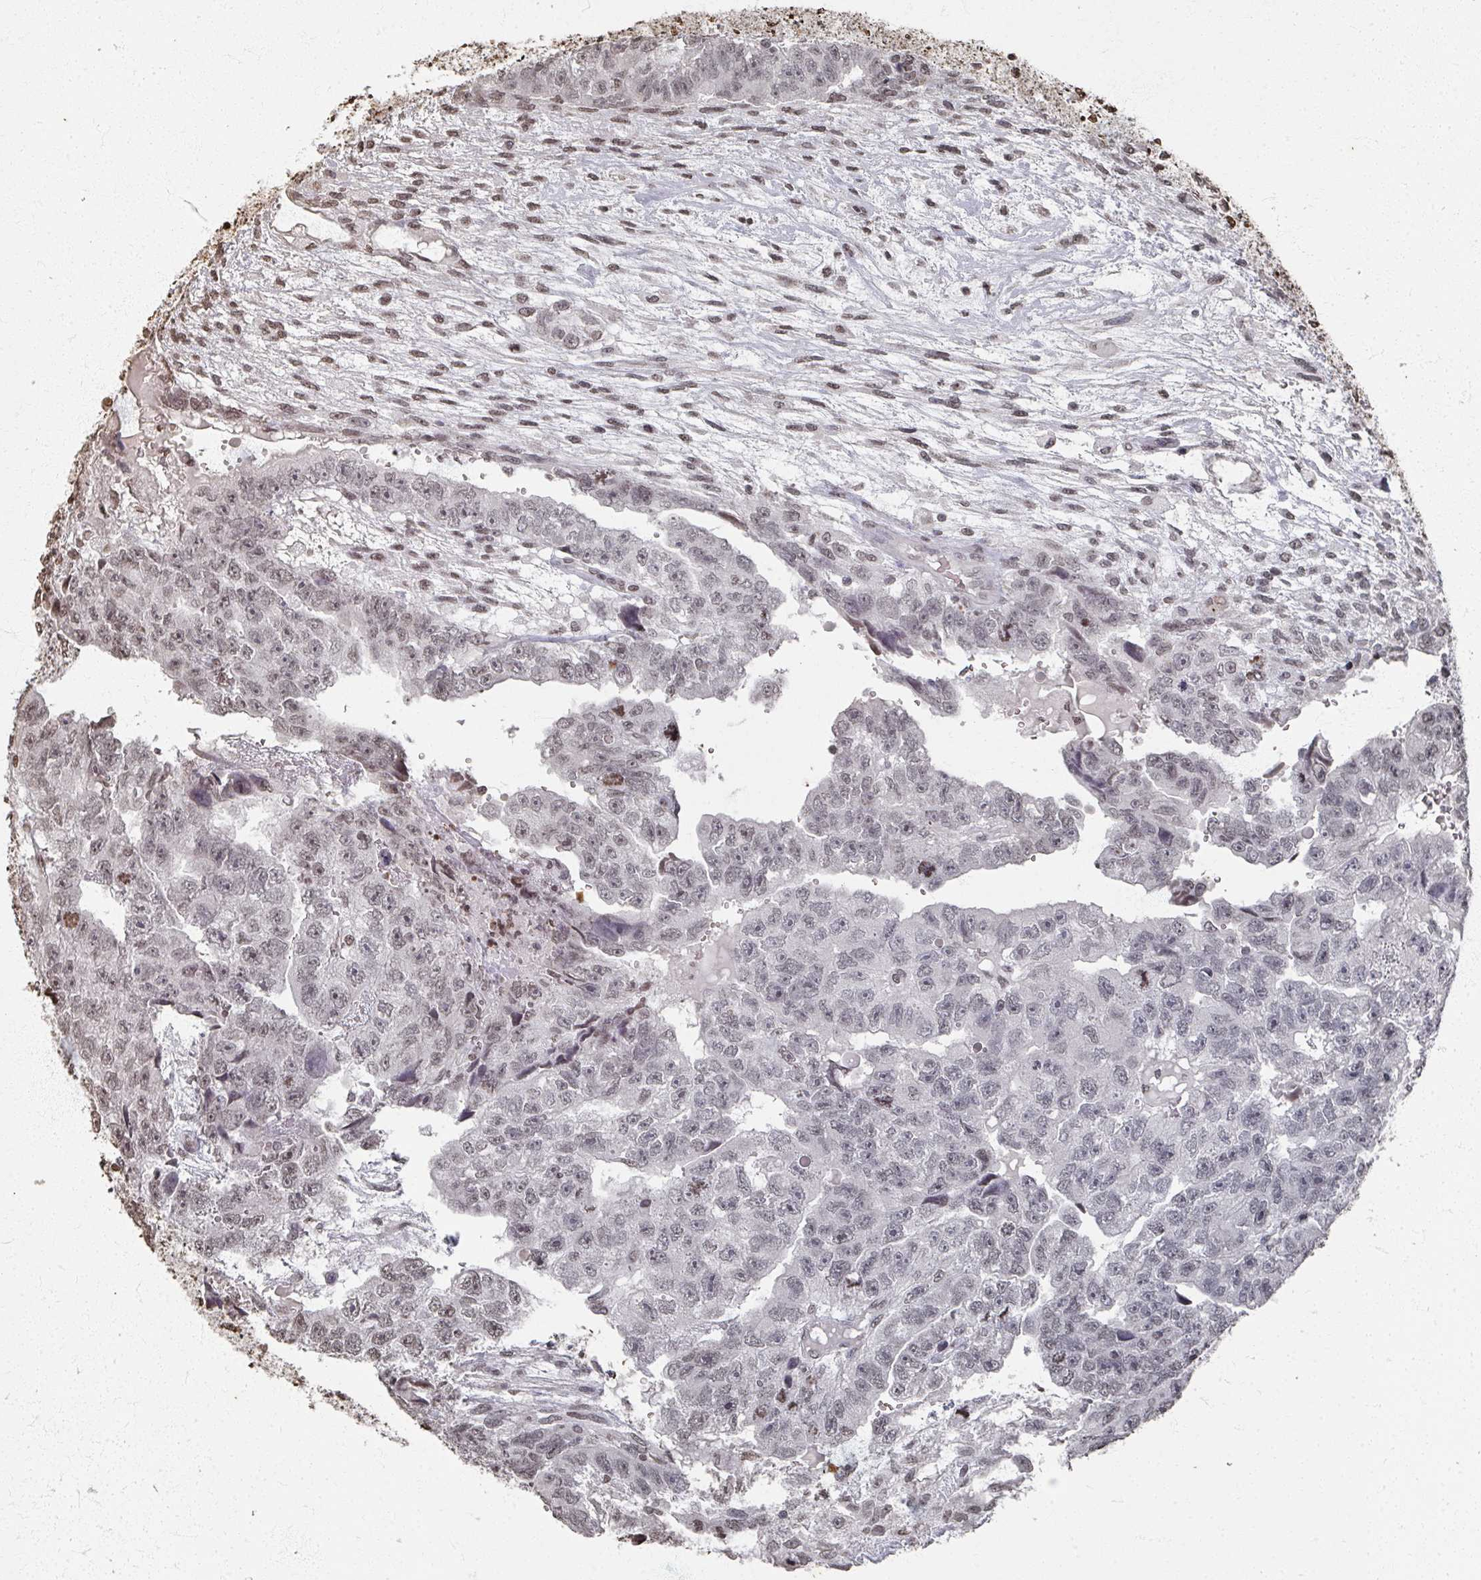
{"staining": {"intensity": "weak", "quantity": "<25%", "location": "nuclear"}, "tissue": "testis cancer", "cell_type": "Tumor cells", "image_type": "cancer", "snomed": [{"axis": "morphology", "description": "Carcinoma, Embryonal, NOS"}, {"axis": "topography", "description": "Testis"}], "caption": "DAB immunohistochemical staining of human testis cancer reveals no significant staining in tumor cells.", "gene": "DCUN1D5", "patient": {"sex": "male", "age": 20}}